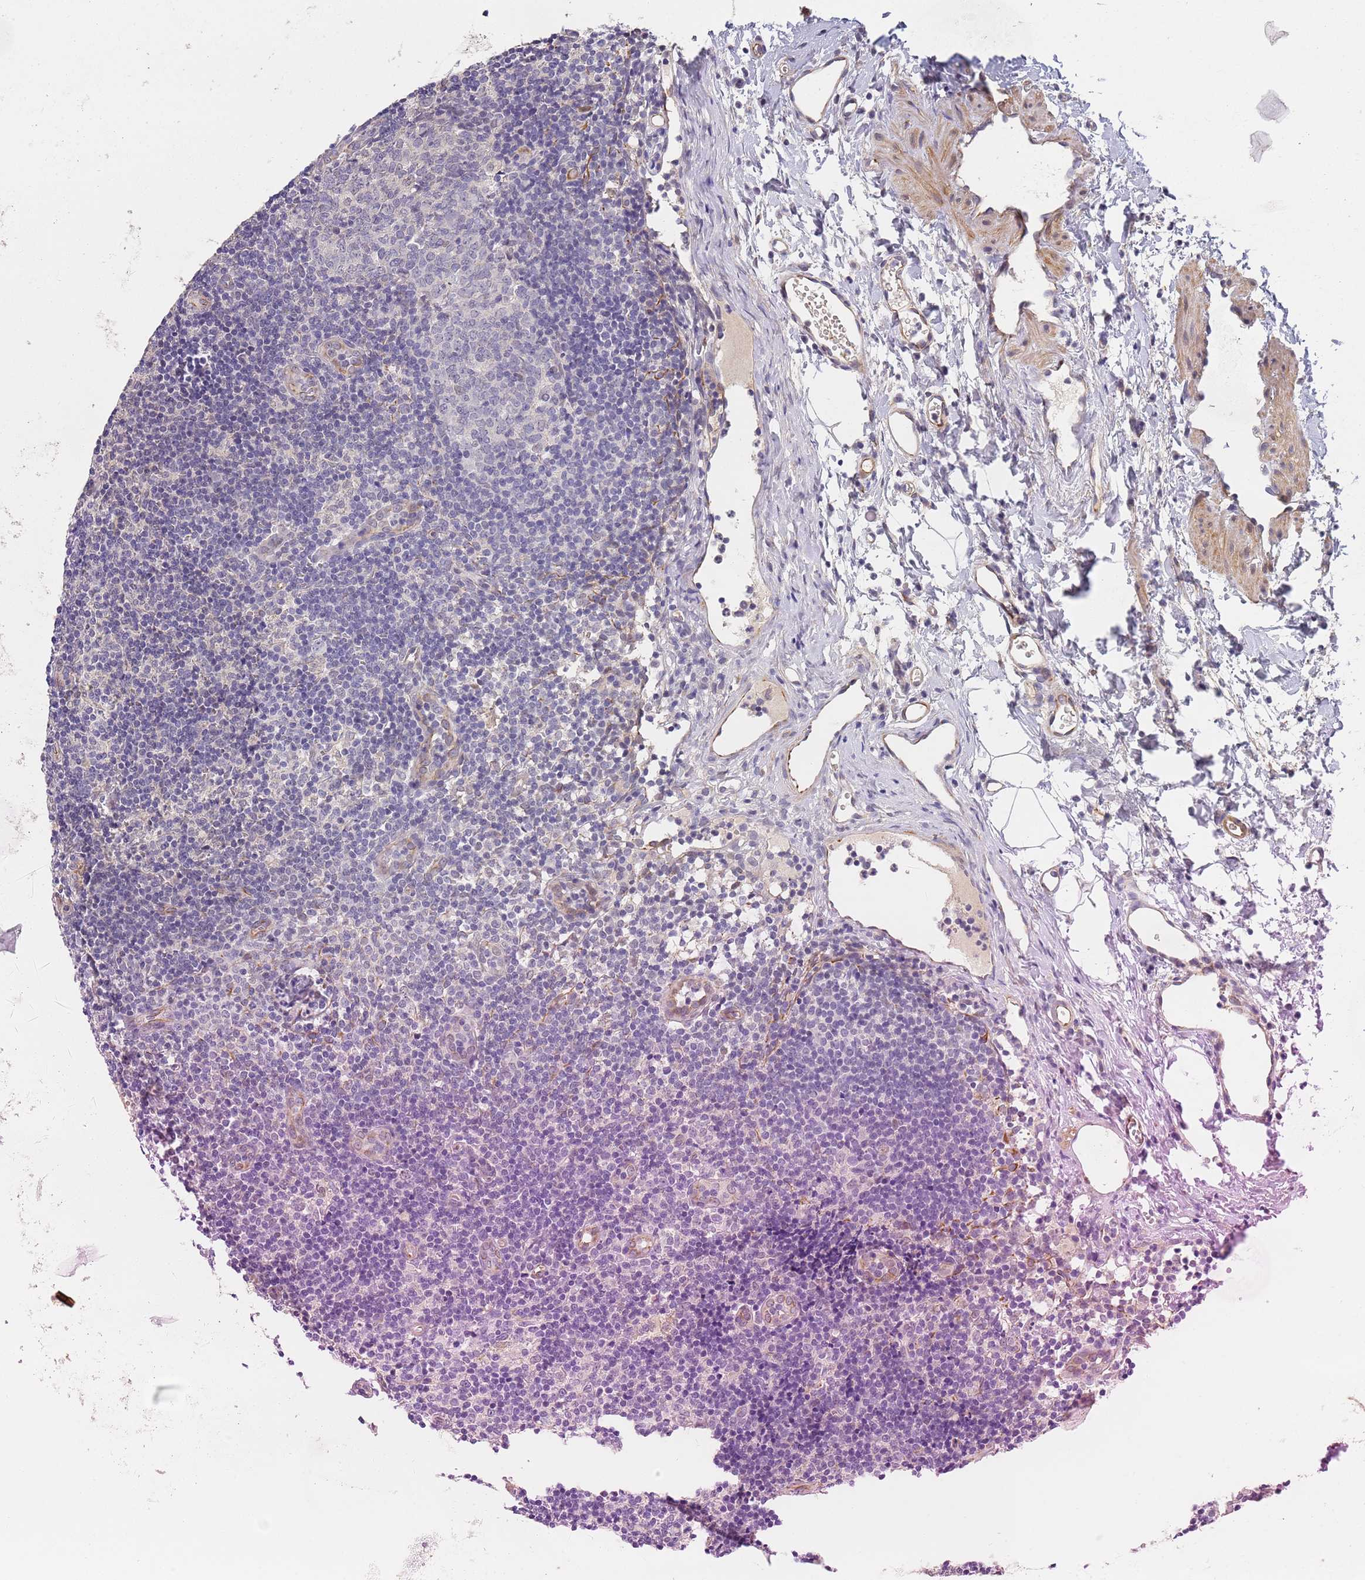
{"staining": {"intensity": "negative", "quantity": "none", "location": "none"}, "tissue": "lymph node", "cell_type": "Germinal center cells", "image_type": "normal", "snomed": [{"axis": "morphology", "description": "Normal tissue, NOS"}, {"axis": "topography", "description": "Lymph node"}], "caption": "This is a micrograph of immunohistochemistry (IHC) staining of normal lymph node, which shows no staining in germinal center cells.", "gene": "B4GALT4", "patient": {"sex": "female", "age": 37}}